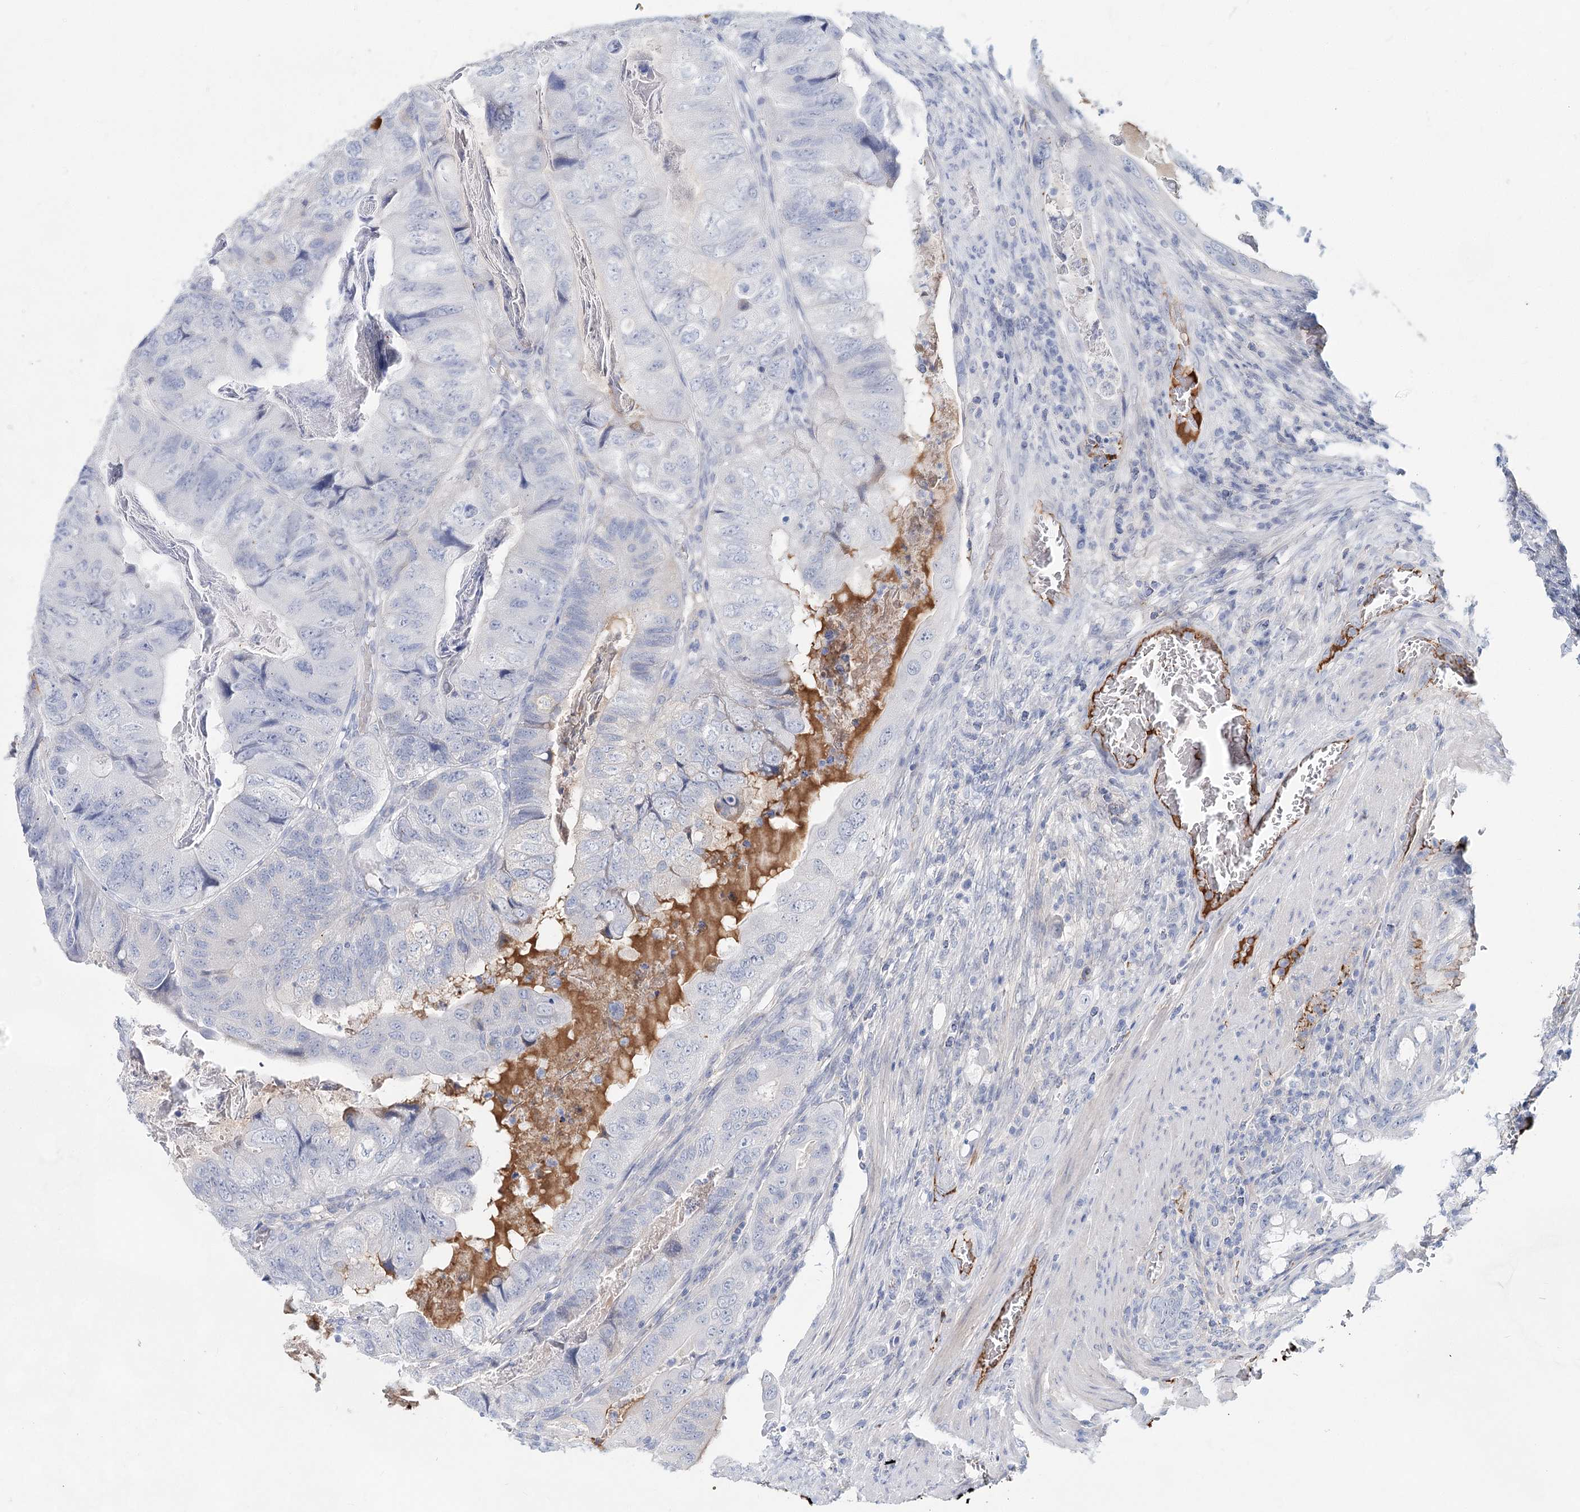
{"staining": {"intensity": "negative", "quantity": "none", "location": "none"}, "tissue": "colorectal cancer", "cell_type": "Tumor cells", "image_type": "cancer", "snomed": [{"axis": "morphology", "description": "Adenocarcinoma, NOS"}, {"axis": "topography", "description": "Rectum"}], "caption": "IHC histopathology image of human colorectal cancer (adenocarcinoma) stained for a protein (brown), which demonstrates no positivity in tumor cells.", "gene": "TASOR2", "patient": {"sex": "male", "age": 63}}